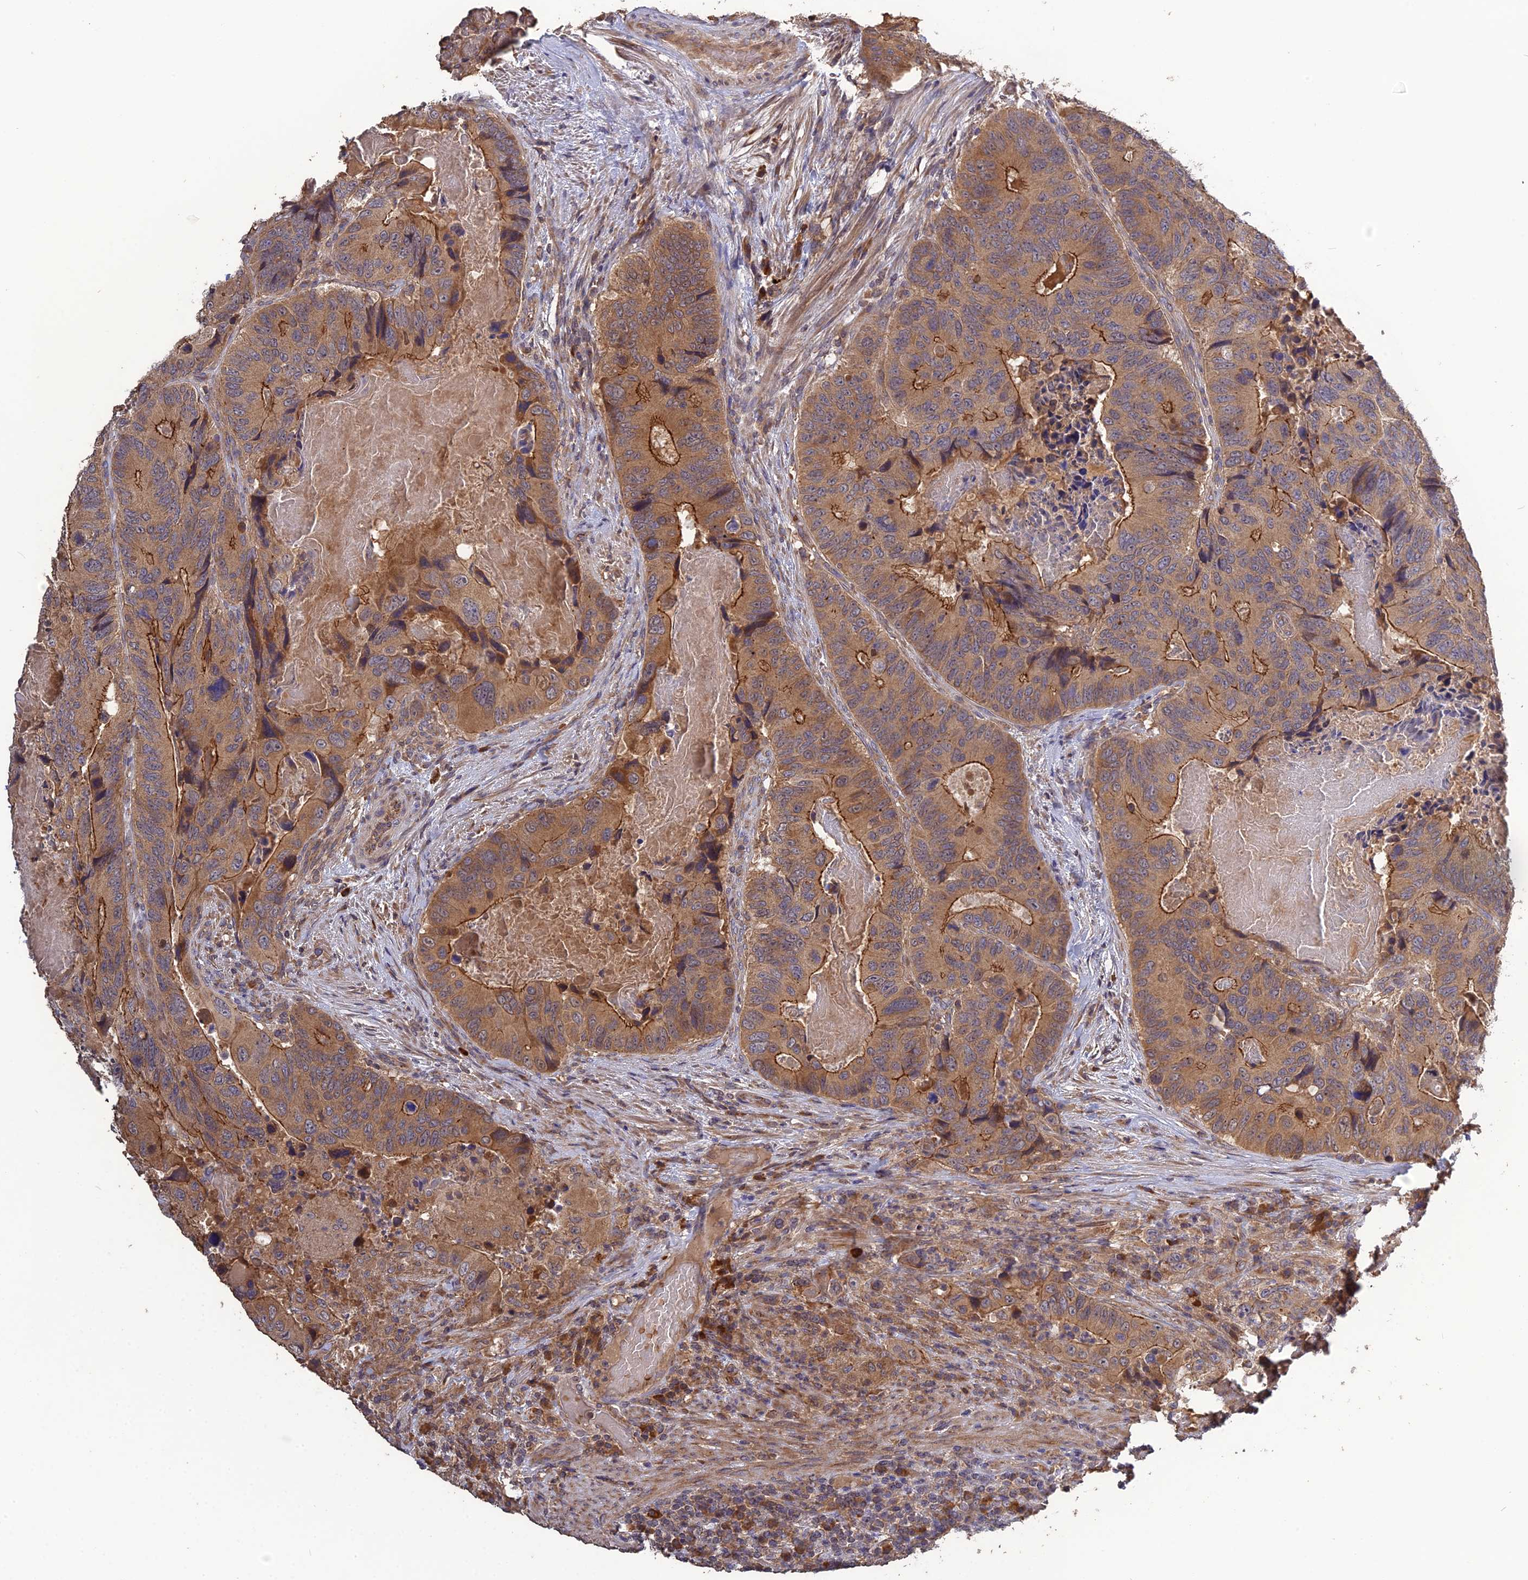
{"staining": {"intensity": "moderate", "quantity": ">75%", "location": "cytoplasmic/membranous"}, "tissue": "colorectal cancer", "cell_type": "Tumor cells", "image_type": "cancer", "snomed": [{"axis": "morphology", "description": "Adenocarcinoma, NOS"}, {"axis": "topography", "description": "Colon"}], "caption": "The histopathology image displays a brown stain indicating the presence of a protein in the cytoplasmic/membranous of tumor cells in colorectal adenocarcinoma.", "gene": "ARHGAP40", "patient": {"sex": "male", "age": 84}}